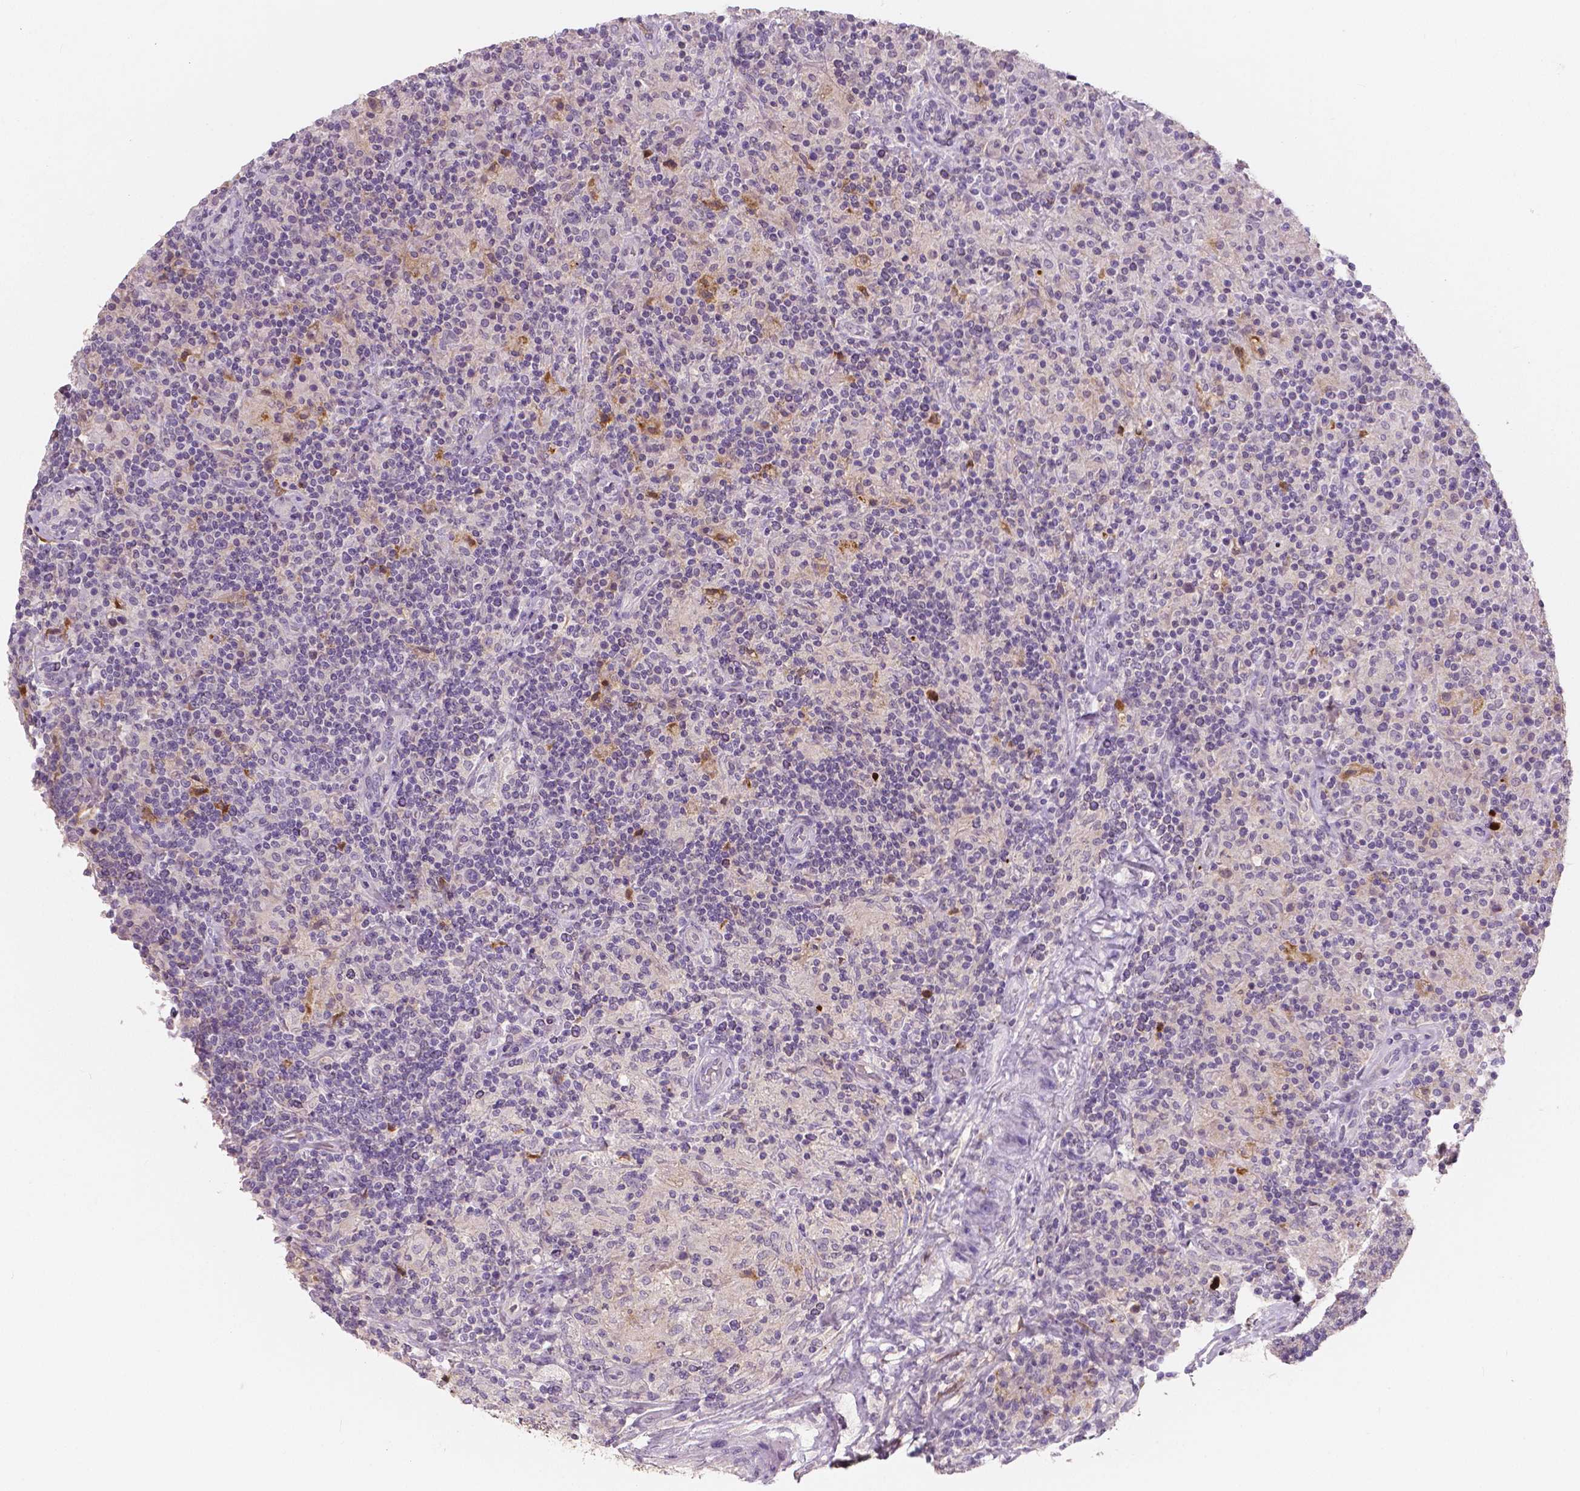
{"staining": {"intensity": "negative", "quantity": "none", "location": "none"}, "tissue": "lymphoma", "cell_type": "Tumor cells", "image_type": "cancer", "snomed": [{"axis": "morphology", "description": "Hodgkin's disease, NOS"}, {"axis": "topography", "description": "Lymph node"}], "caption": "DAB immunohistochemical staining of human lymphoma displays no significant staining in tumor cells.", "gene": "APOA4", "patient": {"sex": "male", "age": 70}}